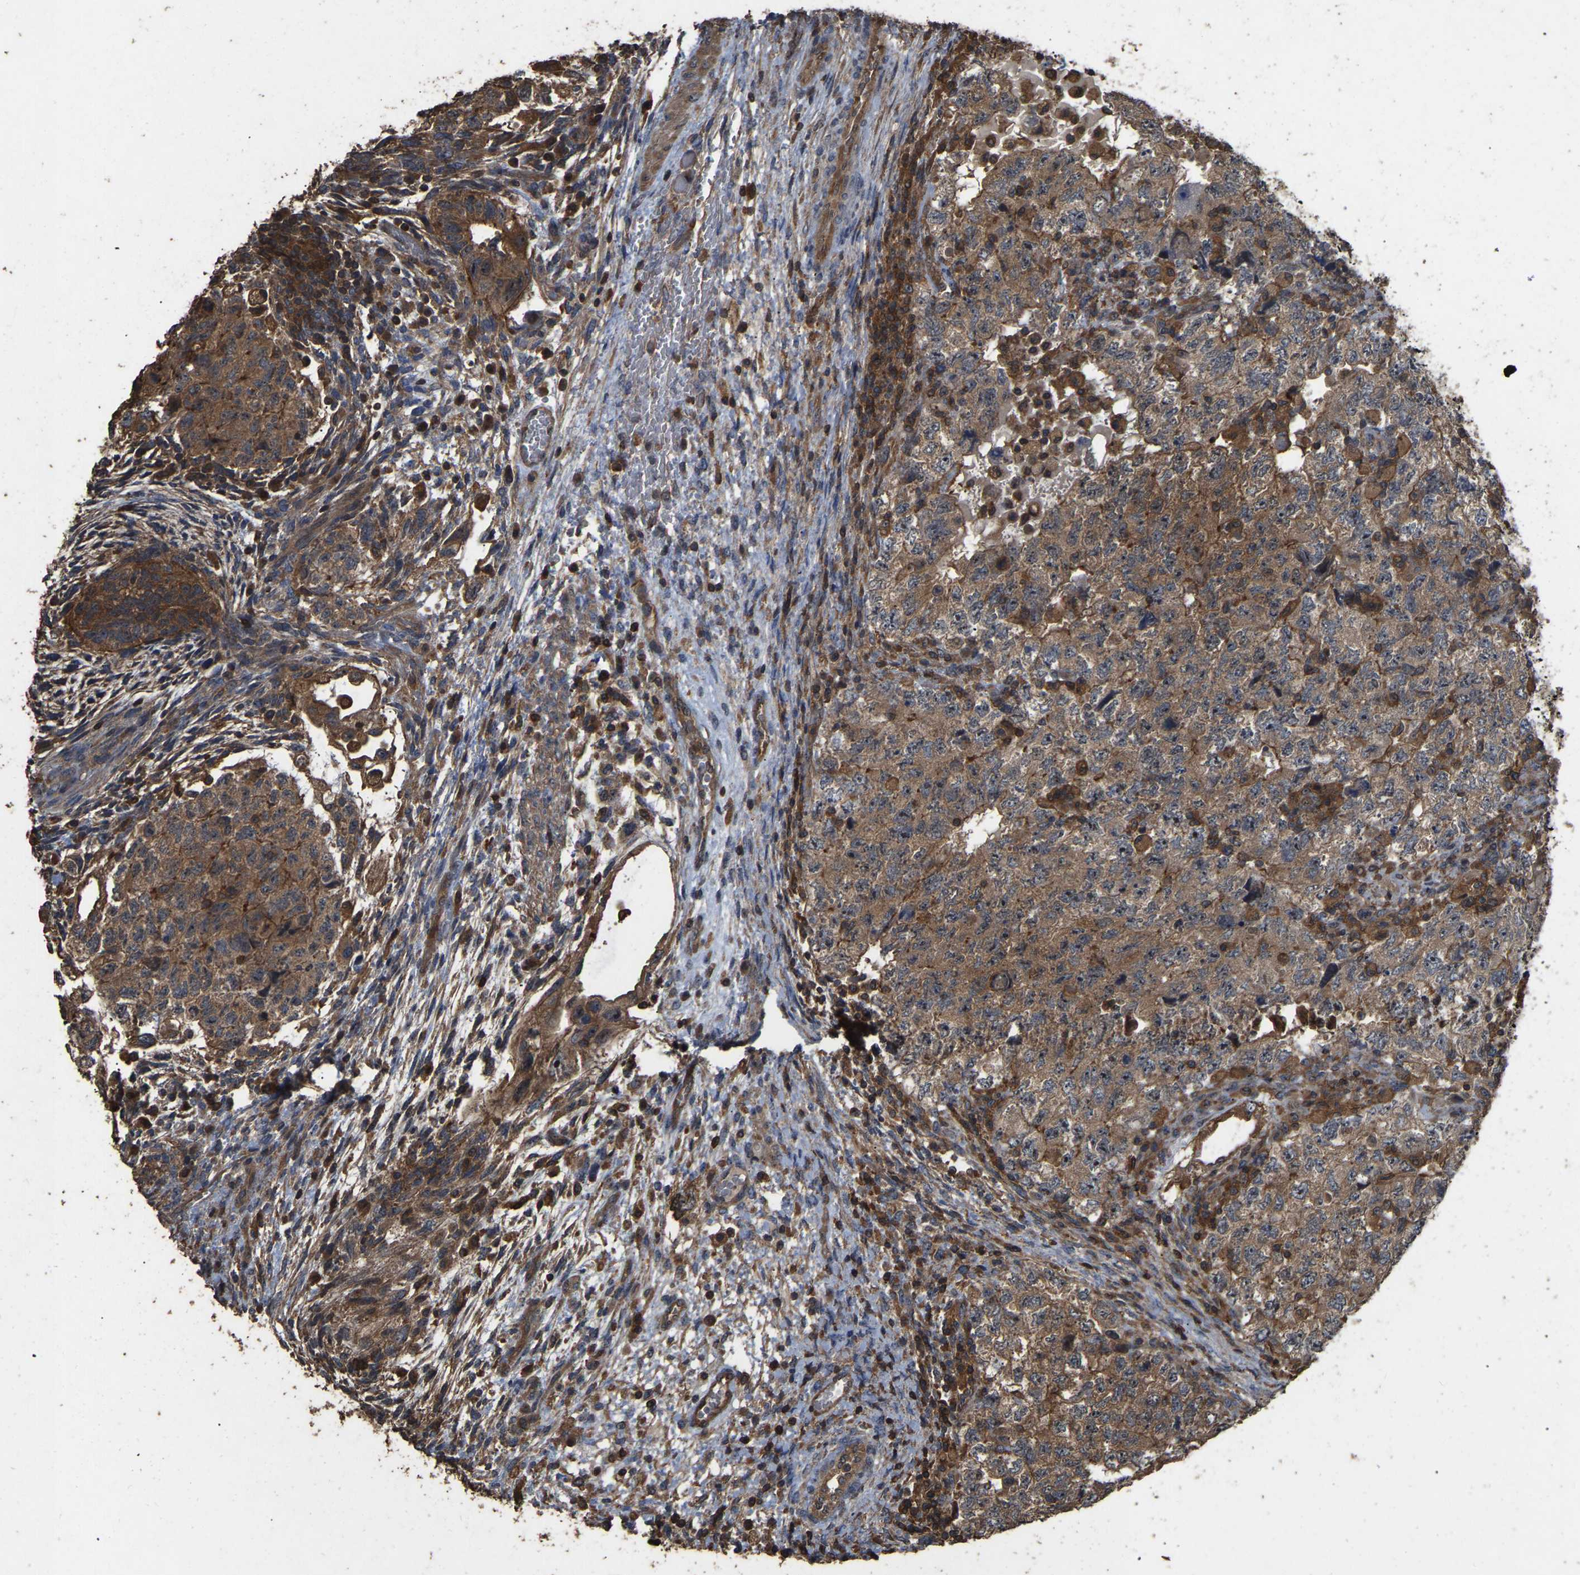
{"staining": {"intensity": "moderate", "quantity": ">75%", "location": "cytoplasmic/membranous"}, "tissue": "testis cancer", "cell_type": "Tumor cells", "image_type": "cancer", "snomed": [{"axis": "morphology", "description": "Carcinoma, Embryonal, NOS"}, {"axis": "topography", "description": "Testis"}], "caption": "IHC staining of testis embryonal carcinoma, which reveals medium levels of moderate cytoplasmic/membranous staining in approximately >75% of tumor cells indicating moderate cytoplasmic/membranous protein expression. The staining was performed using DAB (3,3'-diaminobenzidine) (brown) for protein detection and nuclei were counterstained in hematoxylin (blue).", "gene": "FHIT", "patient": {"sex": "male", "age": 36}}